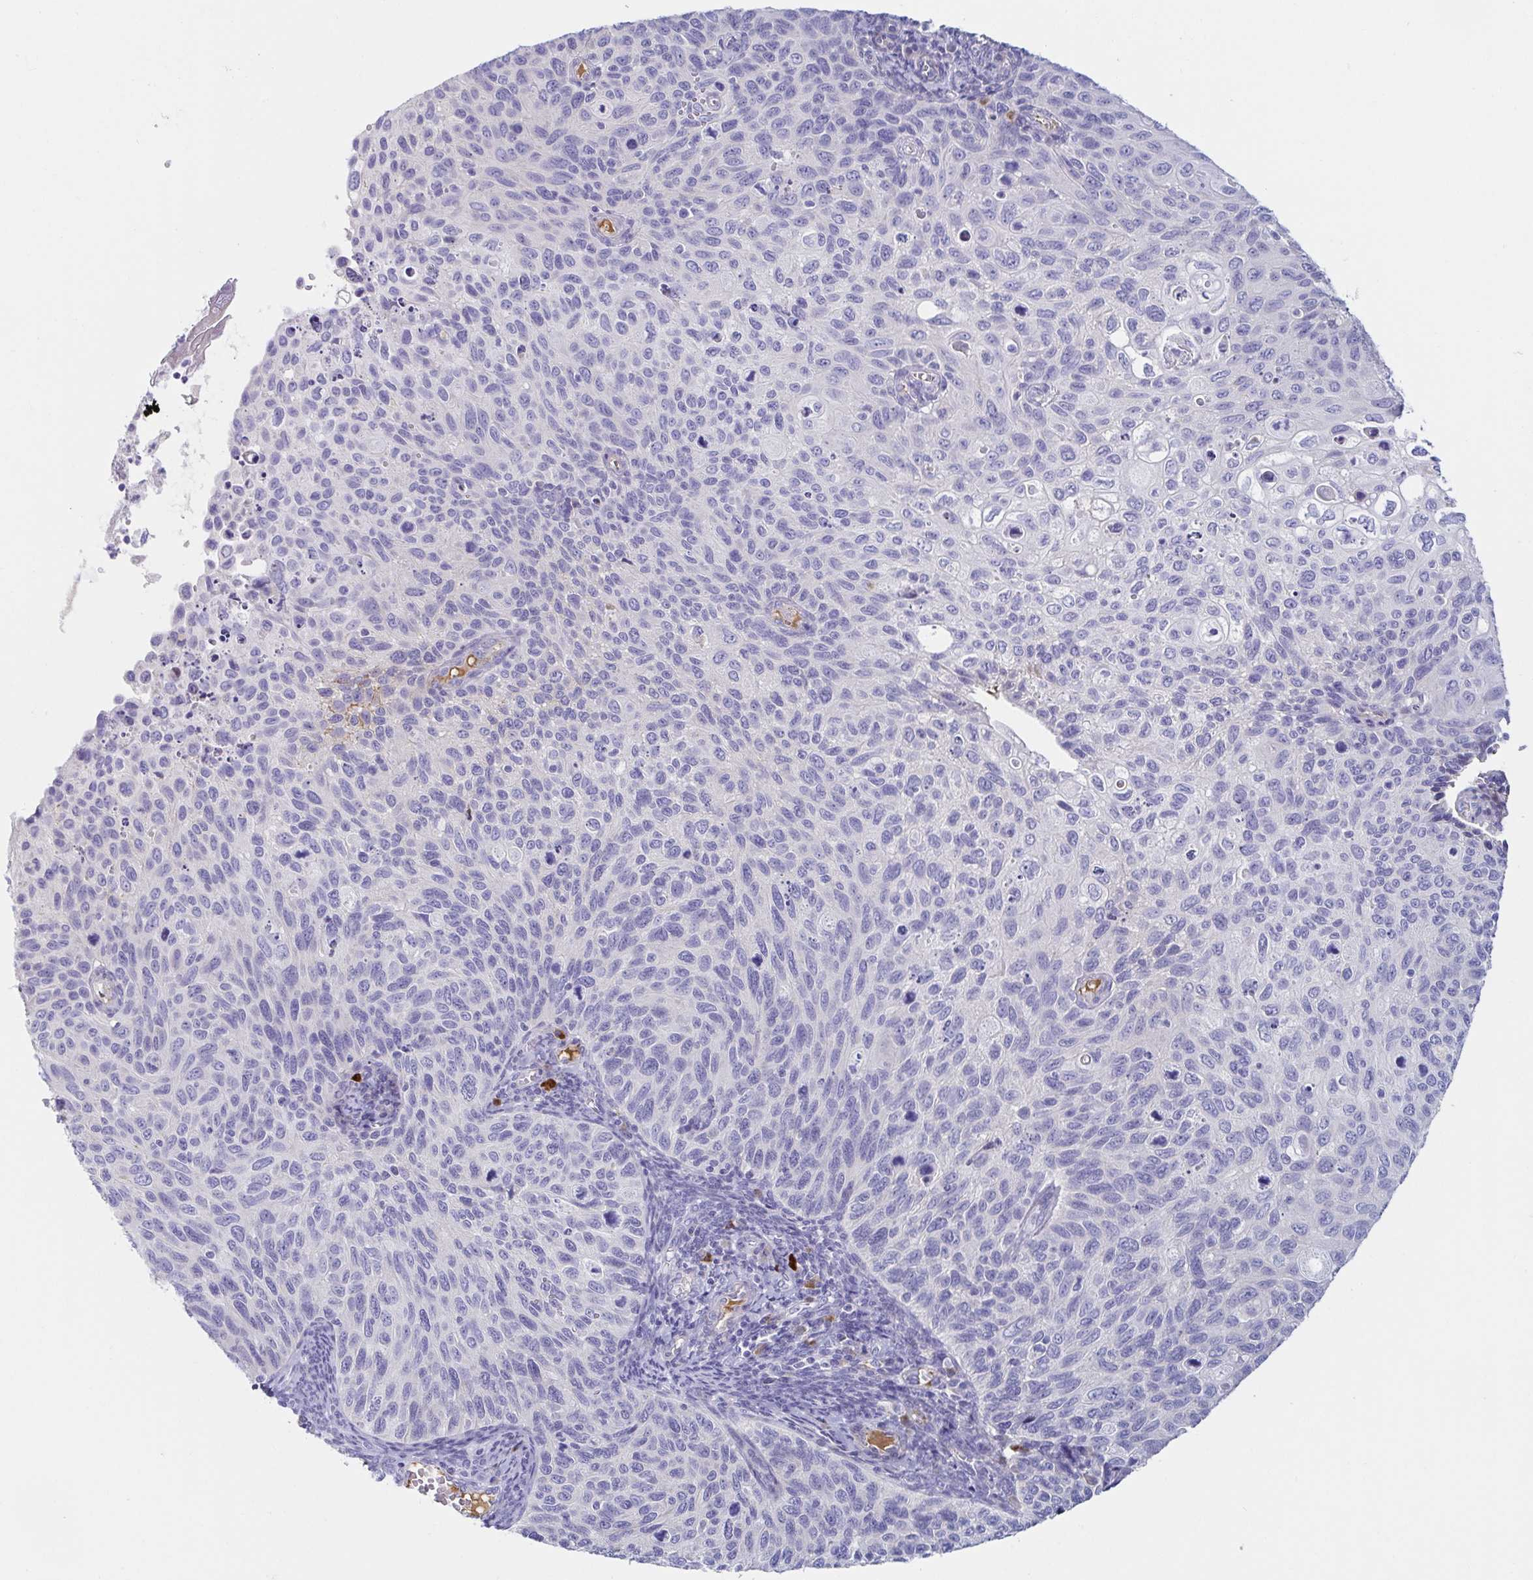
{"staining": {"intensity": "negative", "quantity": "none", "location": "none"}, "tissue": "cervical cancer", "cell_type": "Tumor cells", "image_type": "cancer", "snomed": [{"axis": "morphology", "description": "Squamous cell carcinoma, NOS"}, {"axis": "topography", "description": "Cervix"}], "caption": "DAB (3,3'-diaminobenzidine) immunohistochemical staining of human cervical squamous cell carcinoma shows no significant positivity in tumor cells. Nuclei are stained in blue.", "gene": "C4orf17", "patient": {"sex": "female", "age": 70}}